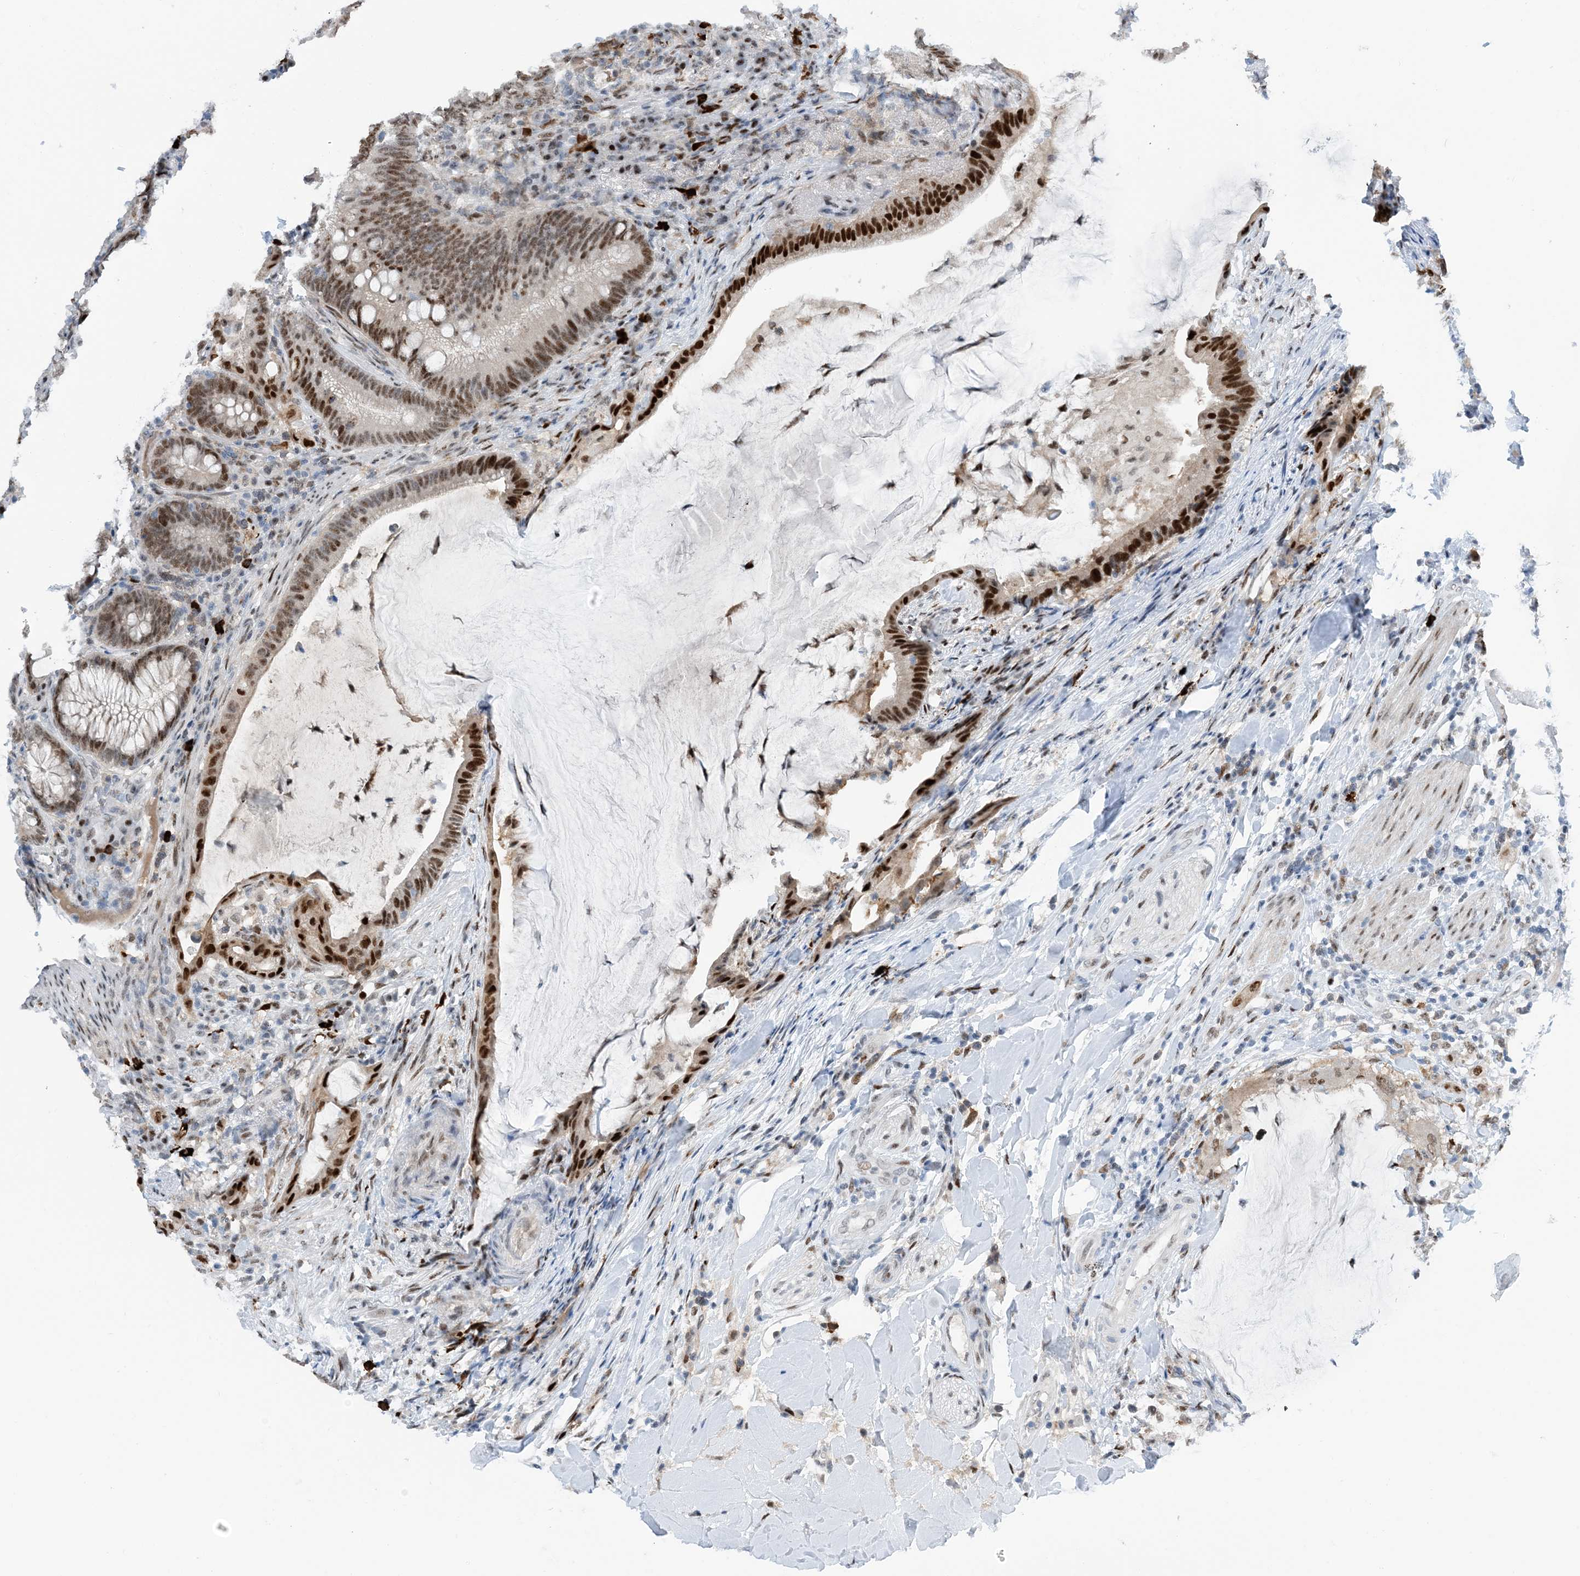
{"staining": {"intensity": "moderate", "quantity": ">75%", "location": "nuclear"}, "tissue": "colorectal cancer", "cell_type": "Tumor cells", "image_type": "cancer", "snomed": [{"axis": "morphology", "description": "Adenocarcinoma, NOS"}, {"axis": "topography", "description": "Colon"}], "caption": "This photomicrograph displays IHC staining of human colorectal cancer, with medium moderate nuclear staining in approximately >75% of tumor cells.", "gene": "HEMK1", "patient": {"sex": "female", "age": 66}}